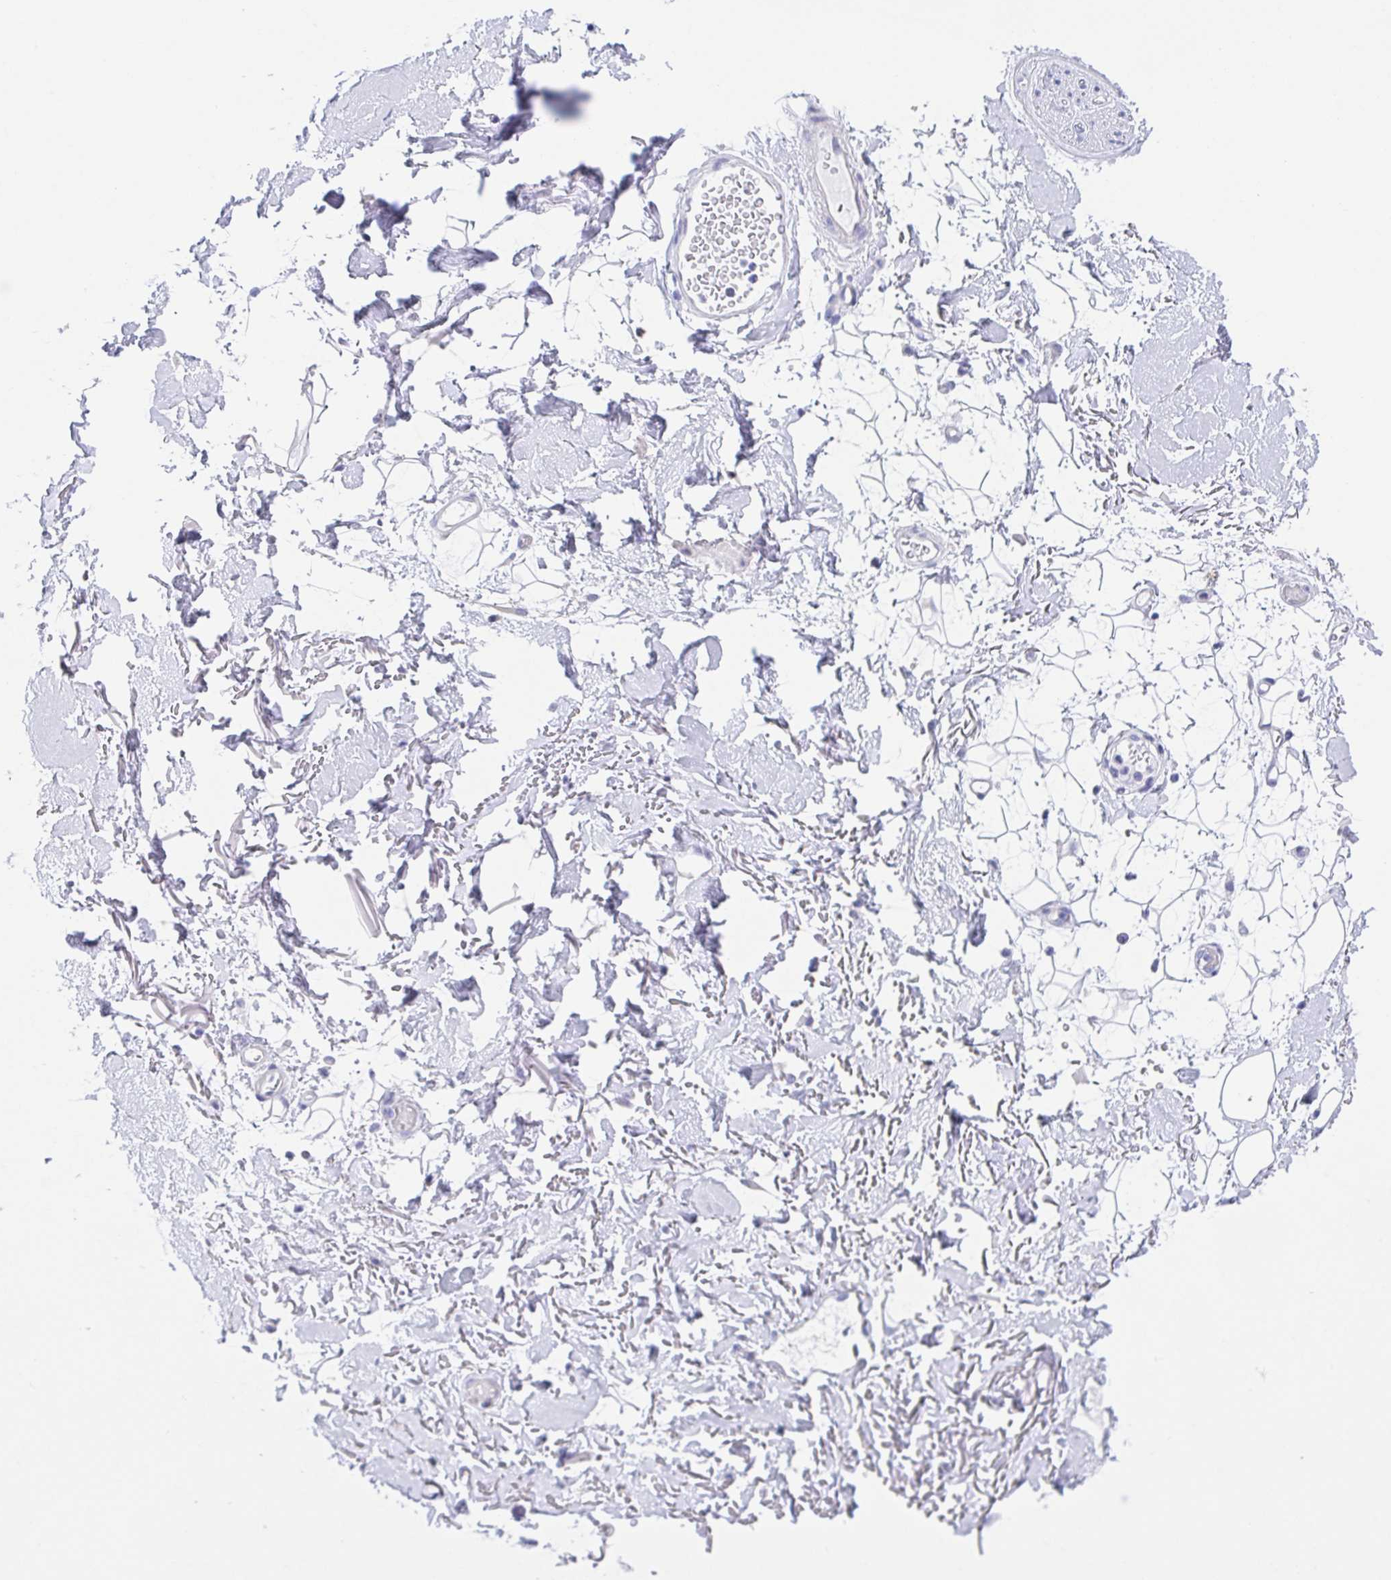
{"staining": {"intensity": "negative", "quantity": "none", "location": "none"}, "tissue": "adipose tissue", "cell_type": "Adipocytes", "image_type": "normal", "snomed": [{"axis": "morphology", "description": "Normal tissue, NOS"}, {"axis": "topography", "description": "Anal"}, {"axis": "topography", "description": "Peripheral nerve tissue"}], "caption": "DAB immunohistochemical staining of benign human adipose tissue shows no significant expression in adipocytes.", "gene": "MUCL3", "patient": {"sex": "male", "age": 78}}